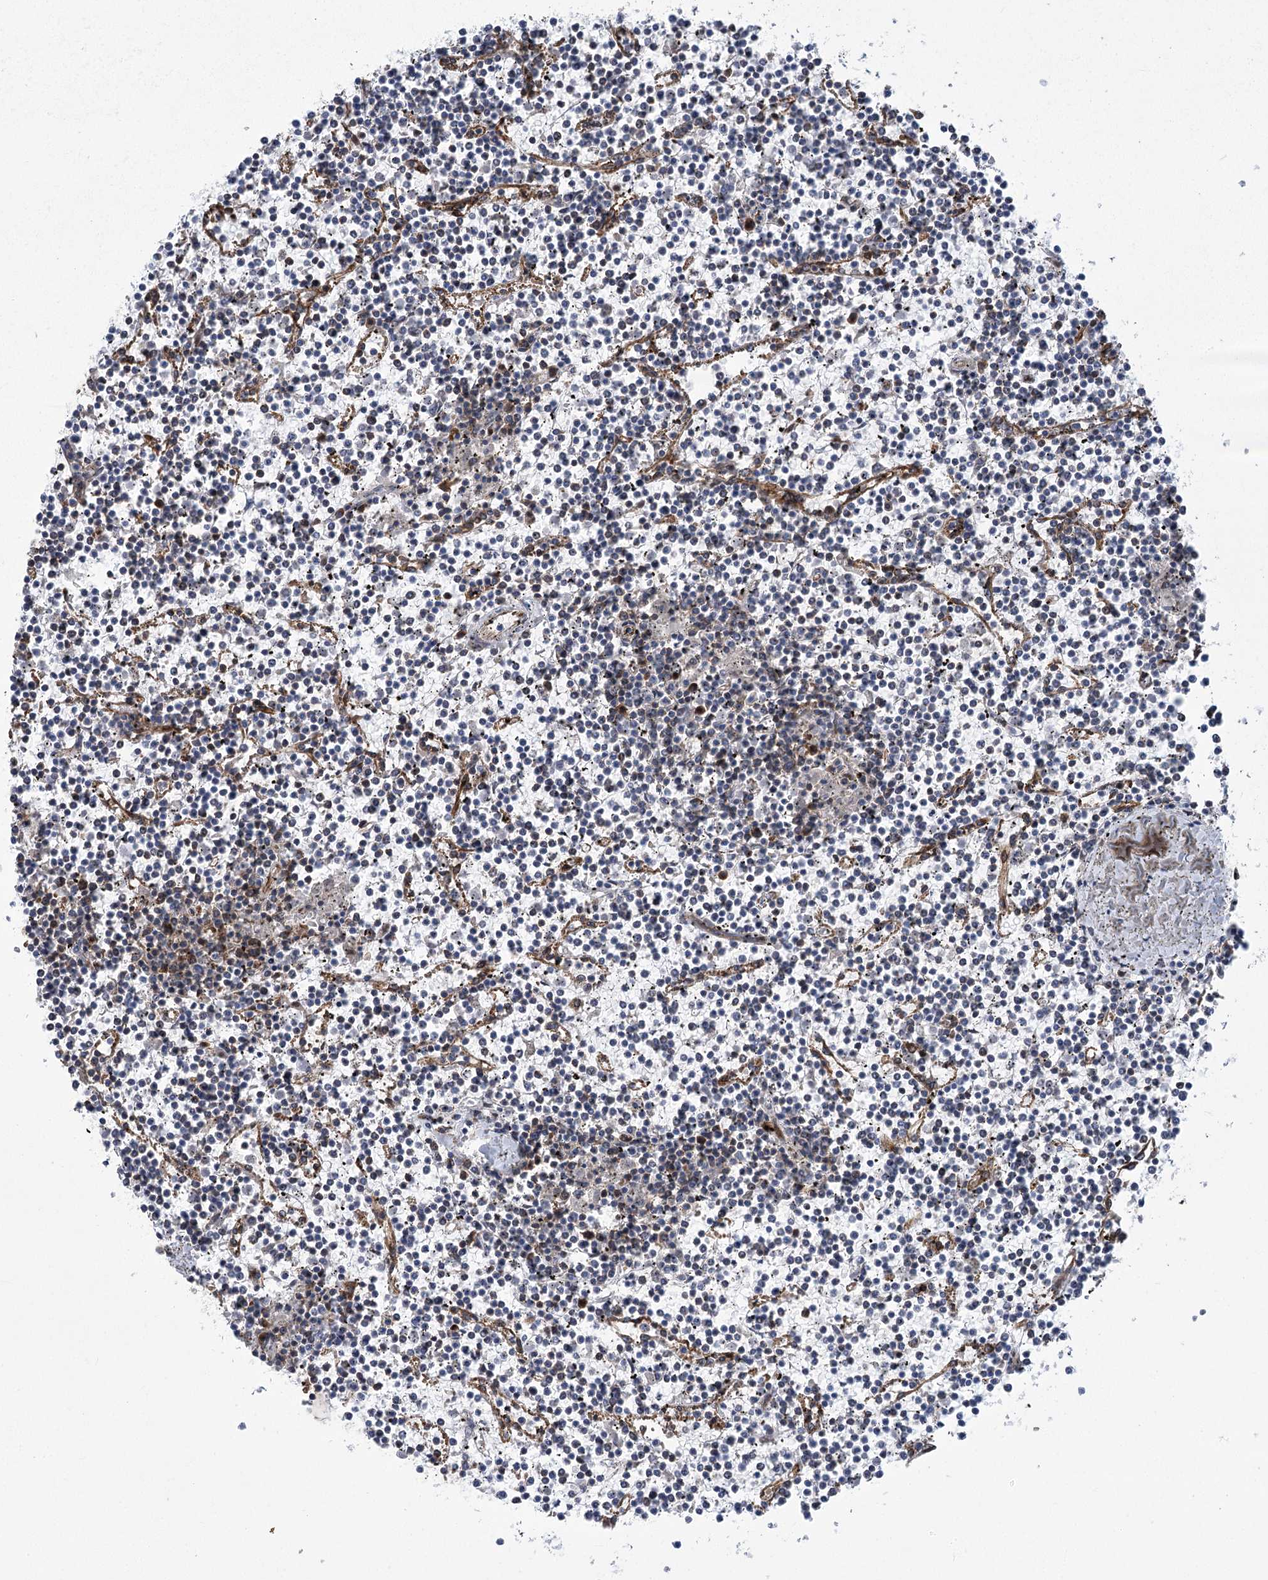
{"staining": {"intensity": "negative", "quantity": "none", "location": "none"}, "tissue": "lymphoma", "cell_type": "Tumor cells", "image_type": "cancer", "snomed": [{"axis": "morphology", "description": "Malignant lymphoma, non-Hodgkin's type, Low grade"}, {"axis": "topography", "description": "Spleen"}], "caption": "IHC histopathology image of human lymphoma stained for a protein (brown), which shows no expression in tumor cells. The staining was performed using DAB (3,3'-diaminobenzidine) to visualize the protein expression in brown, while the nuclei were stained in blue with hematoxylin (Magnification: 20x).", "gene": "PARM1", "patient": {"sex": "female", "age": 19}}